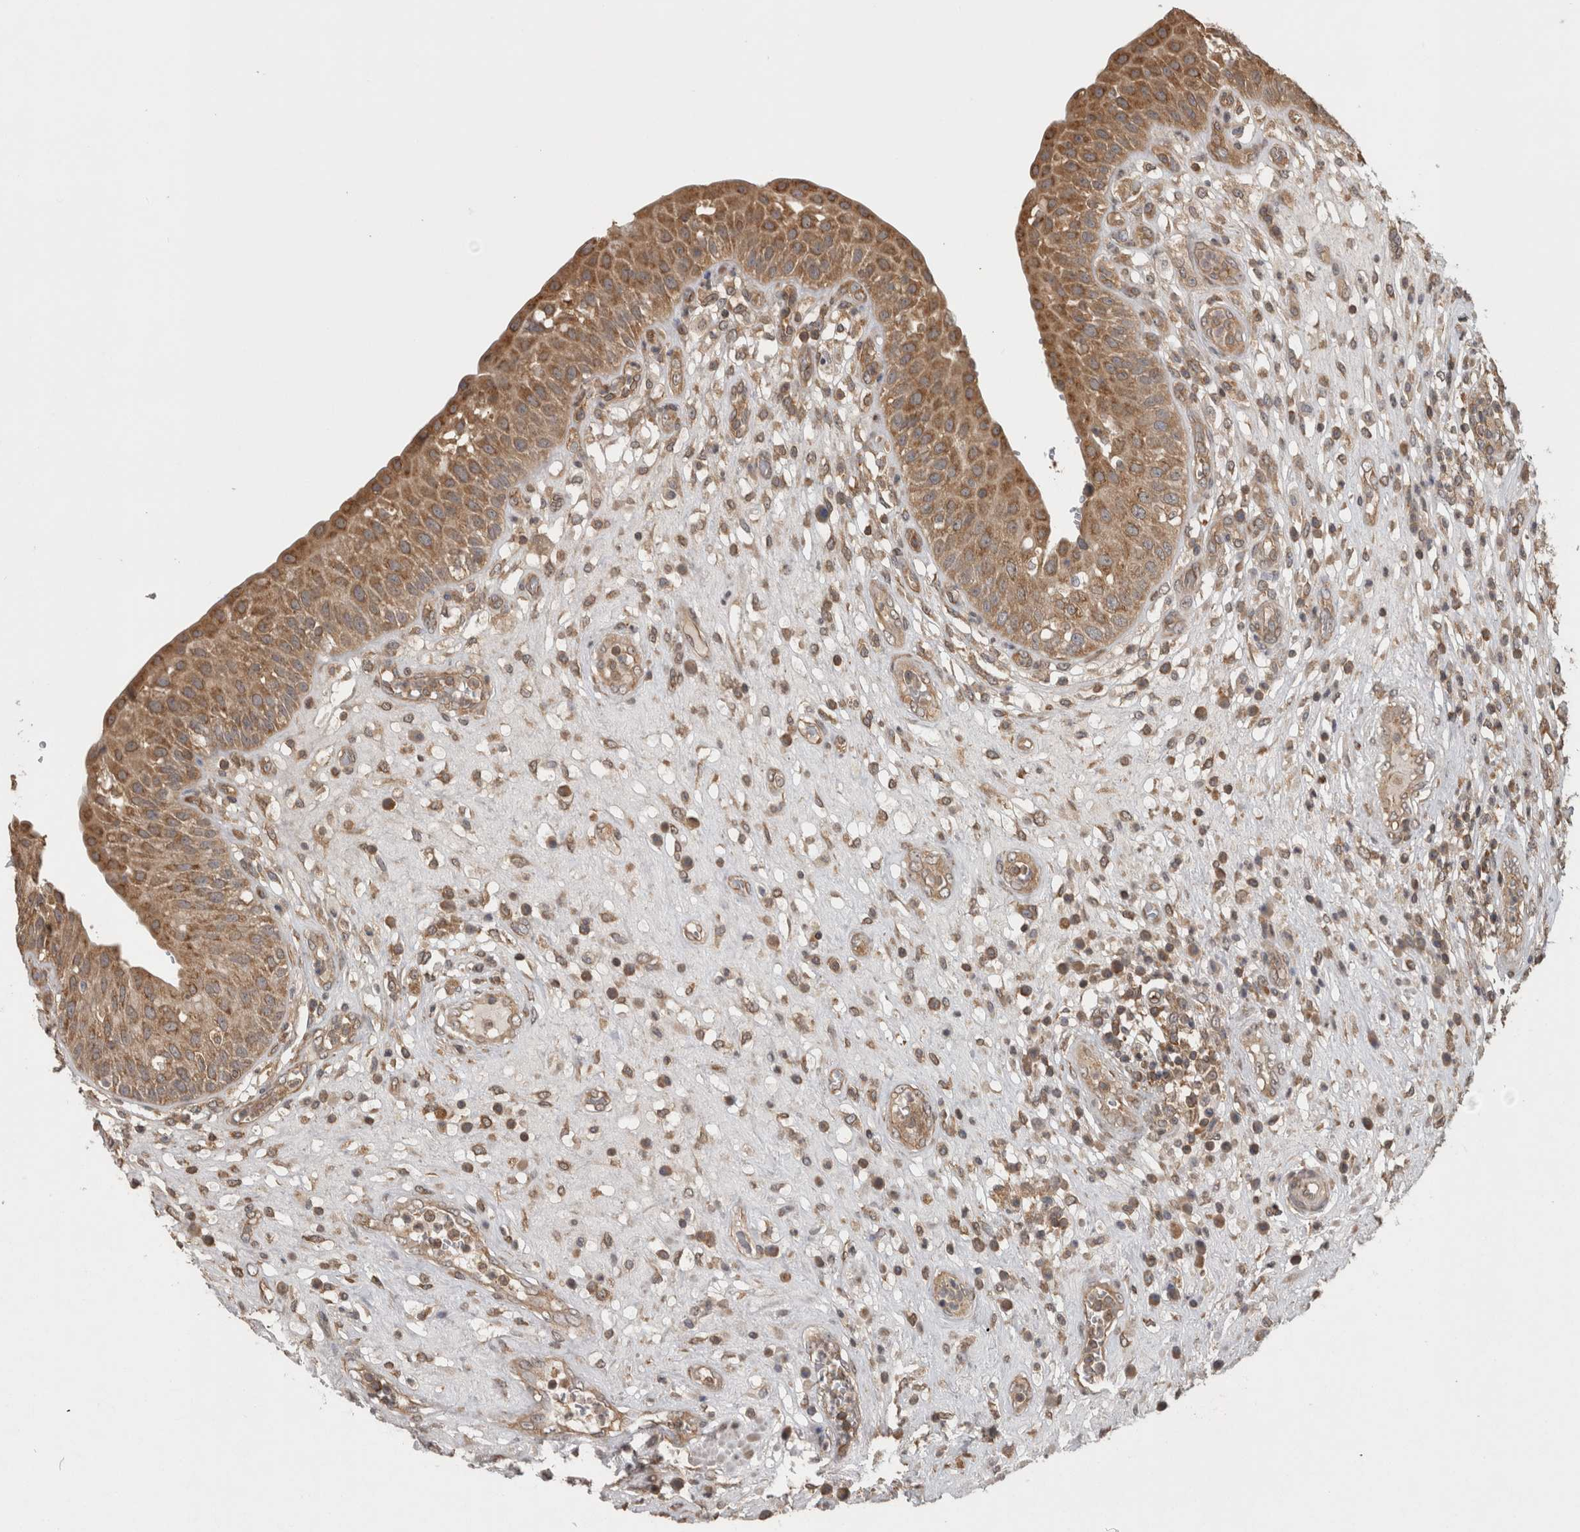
{"staining": {"intensity": "moderate", "quantity": ">75%", "location": "cytoplasmic/membranous"}, "tissue": "urinary bladder", "cell_type": "Urothelial cells", "image_type": "normal", "snomed": [{"axis": "morphology", "description": "Normal tissue, NOS"}, {"axis": "topography", "description": "Urinary bladder"}], "caption": "Immunohistochemistry (IHC) histopathology image of normal urinary bladder: human urinary bladder stained using immunohistochemistry exhibits medium levels of moderate protein expression localized specifically in the cytoplasmic/membranous of urothelial cells, appearing as a cytoplasmic/membranous brown color.", "gene": "ATXN2", "patient": {"sex": "female", "age": 62}}